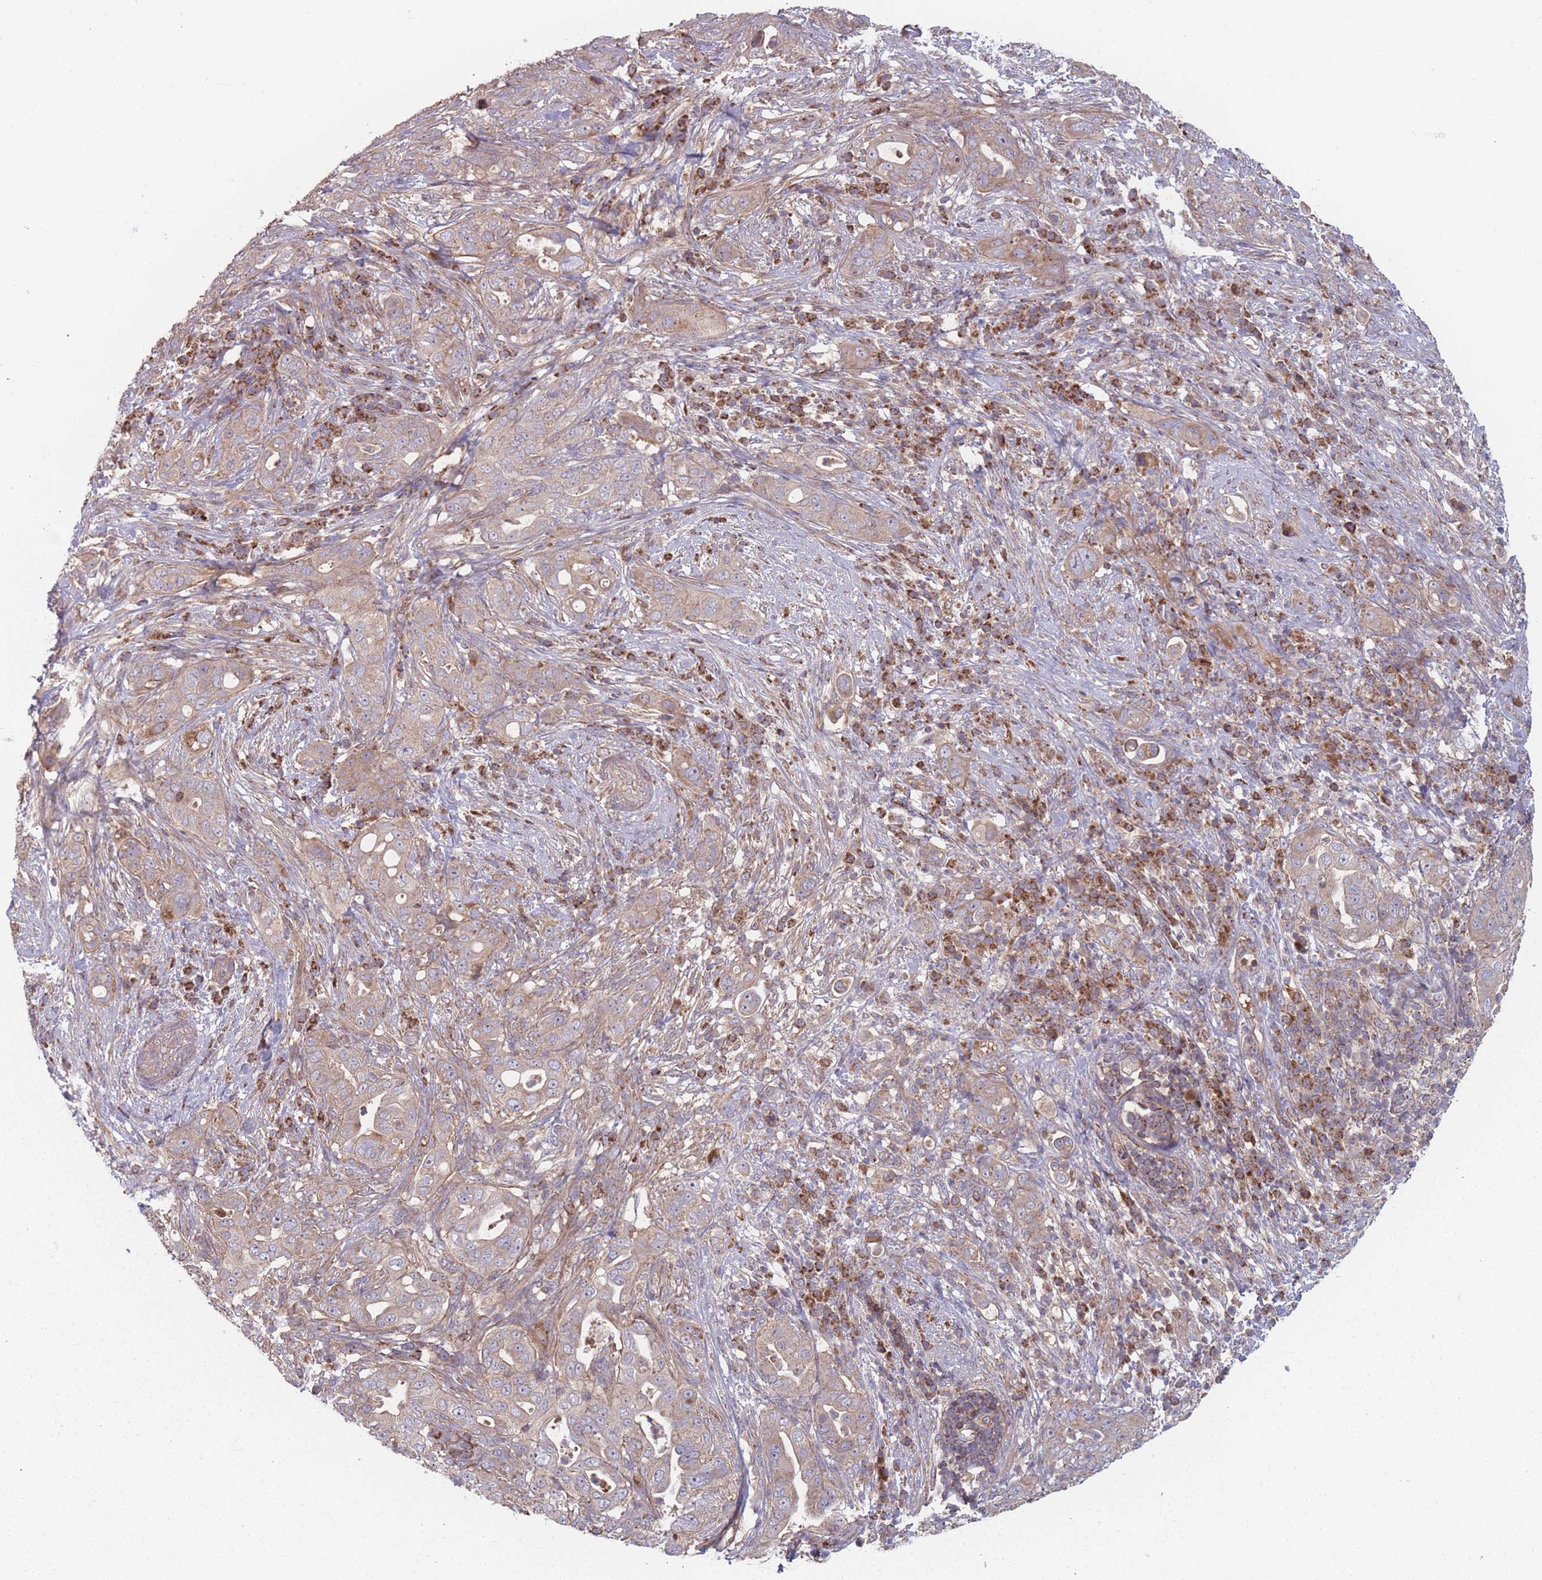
{"staining": {"intensity": "weak", "quantity": "25%-75%", "location": "cytoplasmic/membranous"}, "tissue": "pancreatic cancer", "cell_type": "Tumor cells", "image_type": "cancer", "snomed": [{"axis": "morphology", "description": "Adenocarcinoma, NOS"}, {"axis": "topography", "description": "Pancreas"}], "caption": "This is an image of immunohistochemistry (IHC) staining of pancreatic cancer, which shows weak staining in the cytoplasmic/membranous of tumor cells.", "gene": "ATP5MG", "patient": {"sex": "female", "age": 63}}